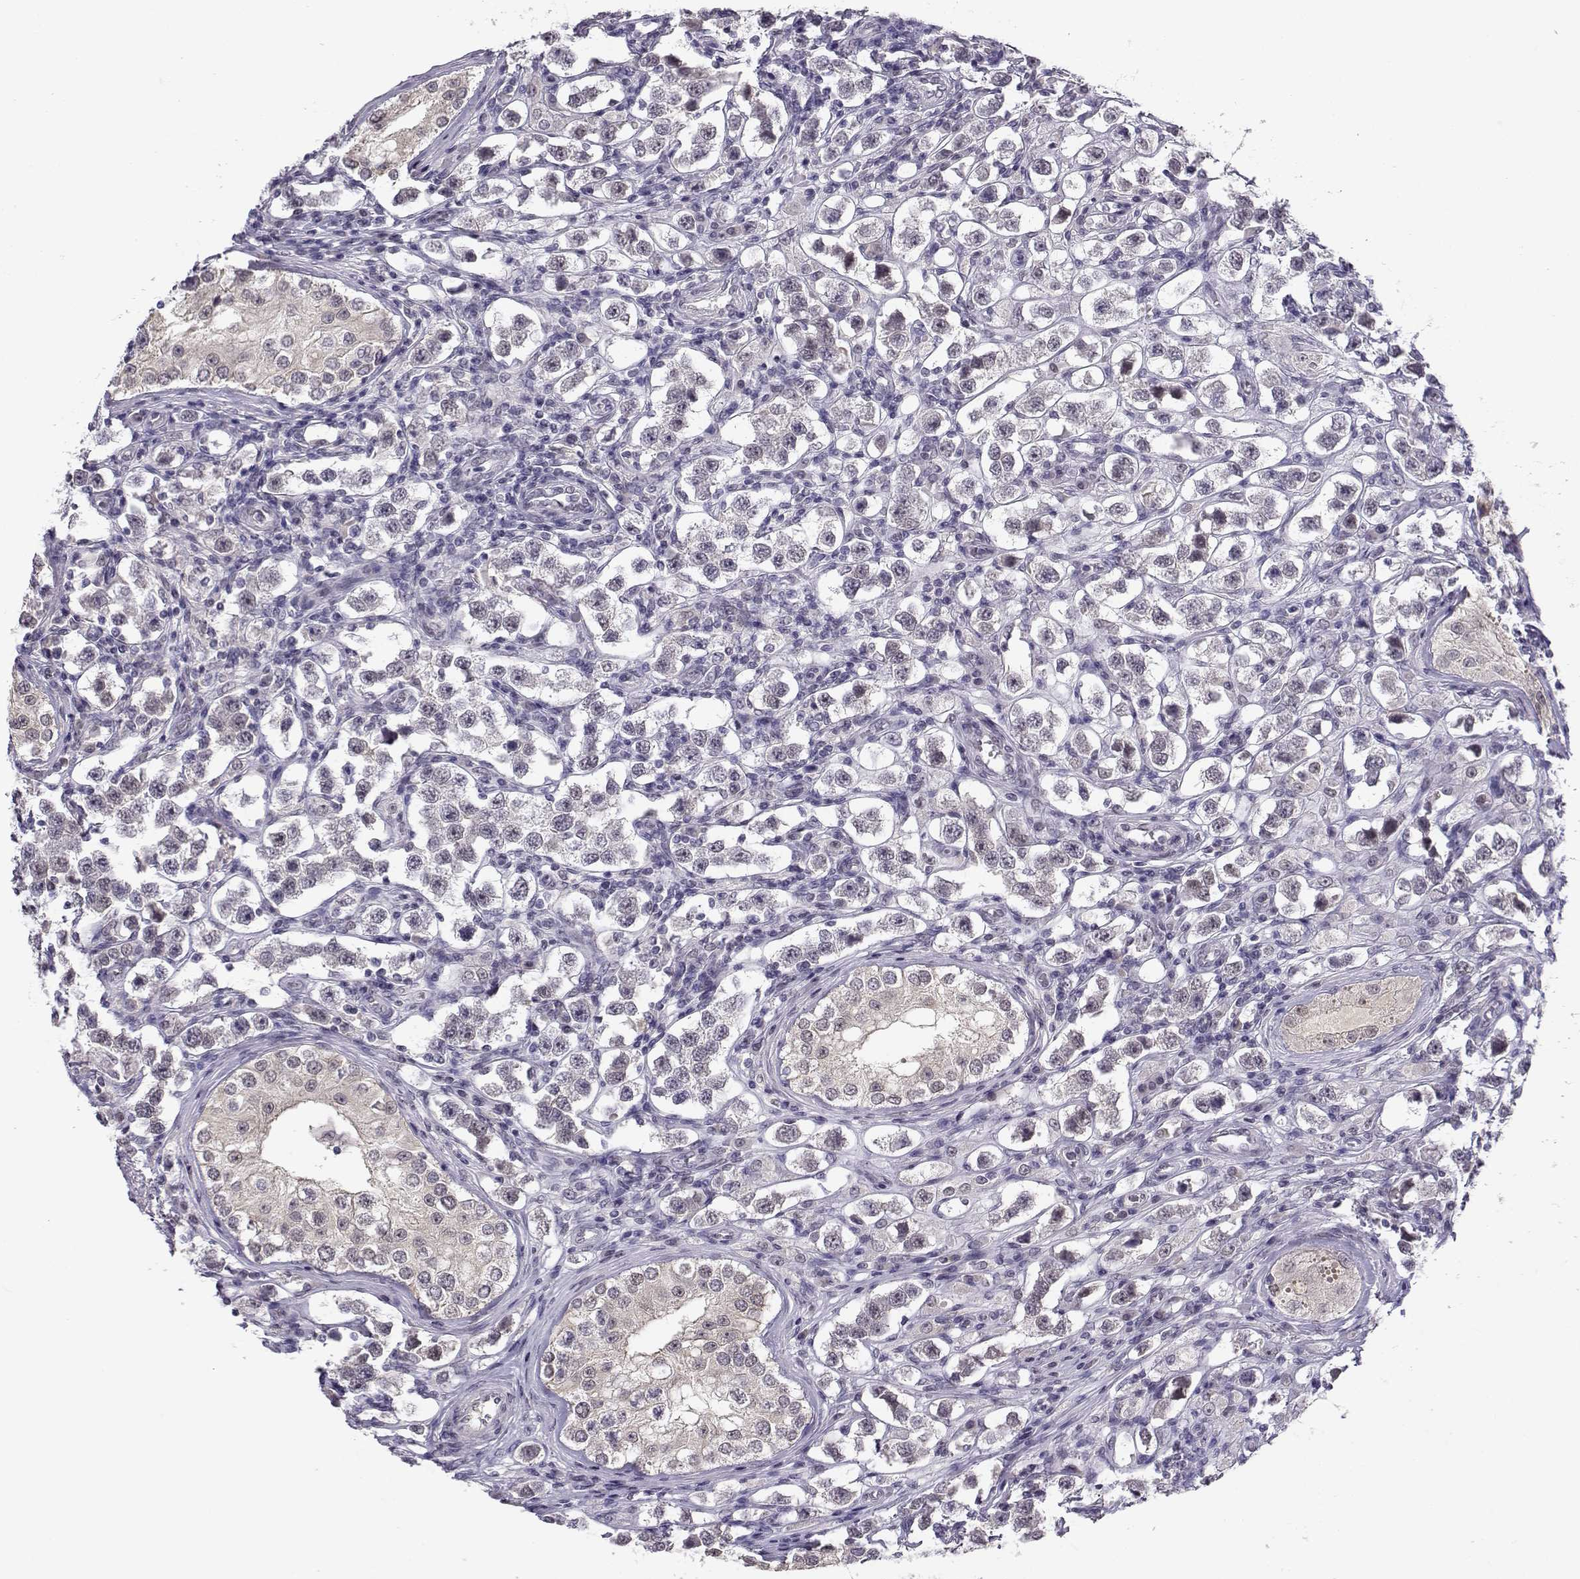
{"staining": {"intensity": "negative", "quantity": "none", "location": "none"}, "tissue": "testis cancer", "cell_type": "Tumor cells", "image_type": "cancer", "snomed": [{"axis": "morphology", "description": "Seminoma, NOS"}, {"axis": "topography", "description": "Testis"}], "caption": "An IHC image of testis seminoma is shown. There is no staining in tumor cells of testis seminoma.", "gene": "C16orf86", "patient": {"sex": "male", "age": 37}}